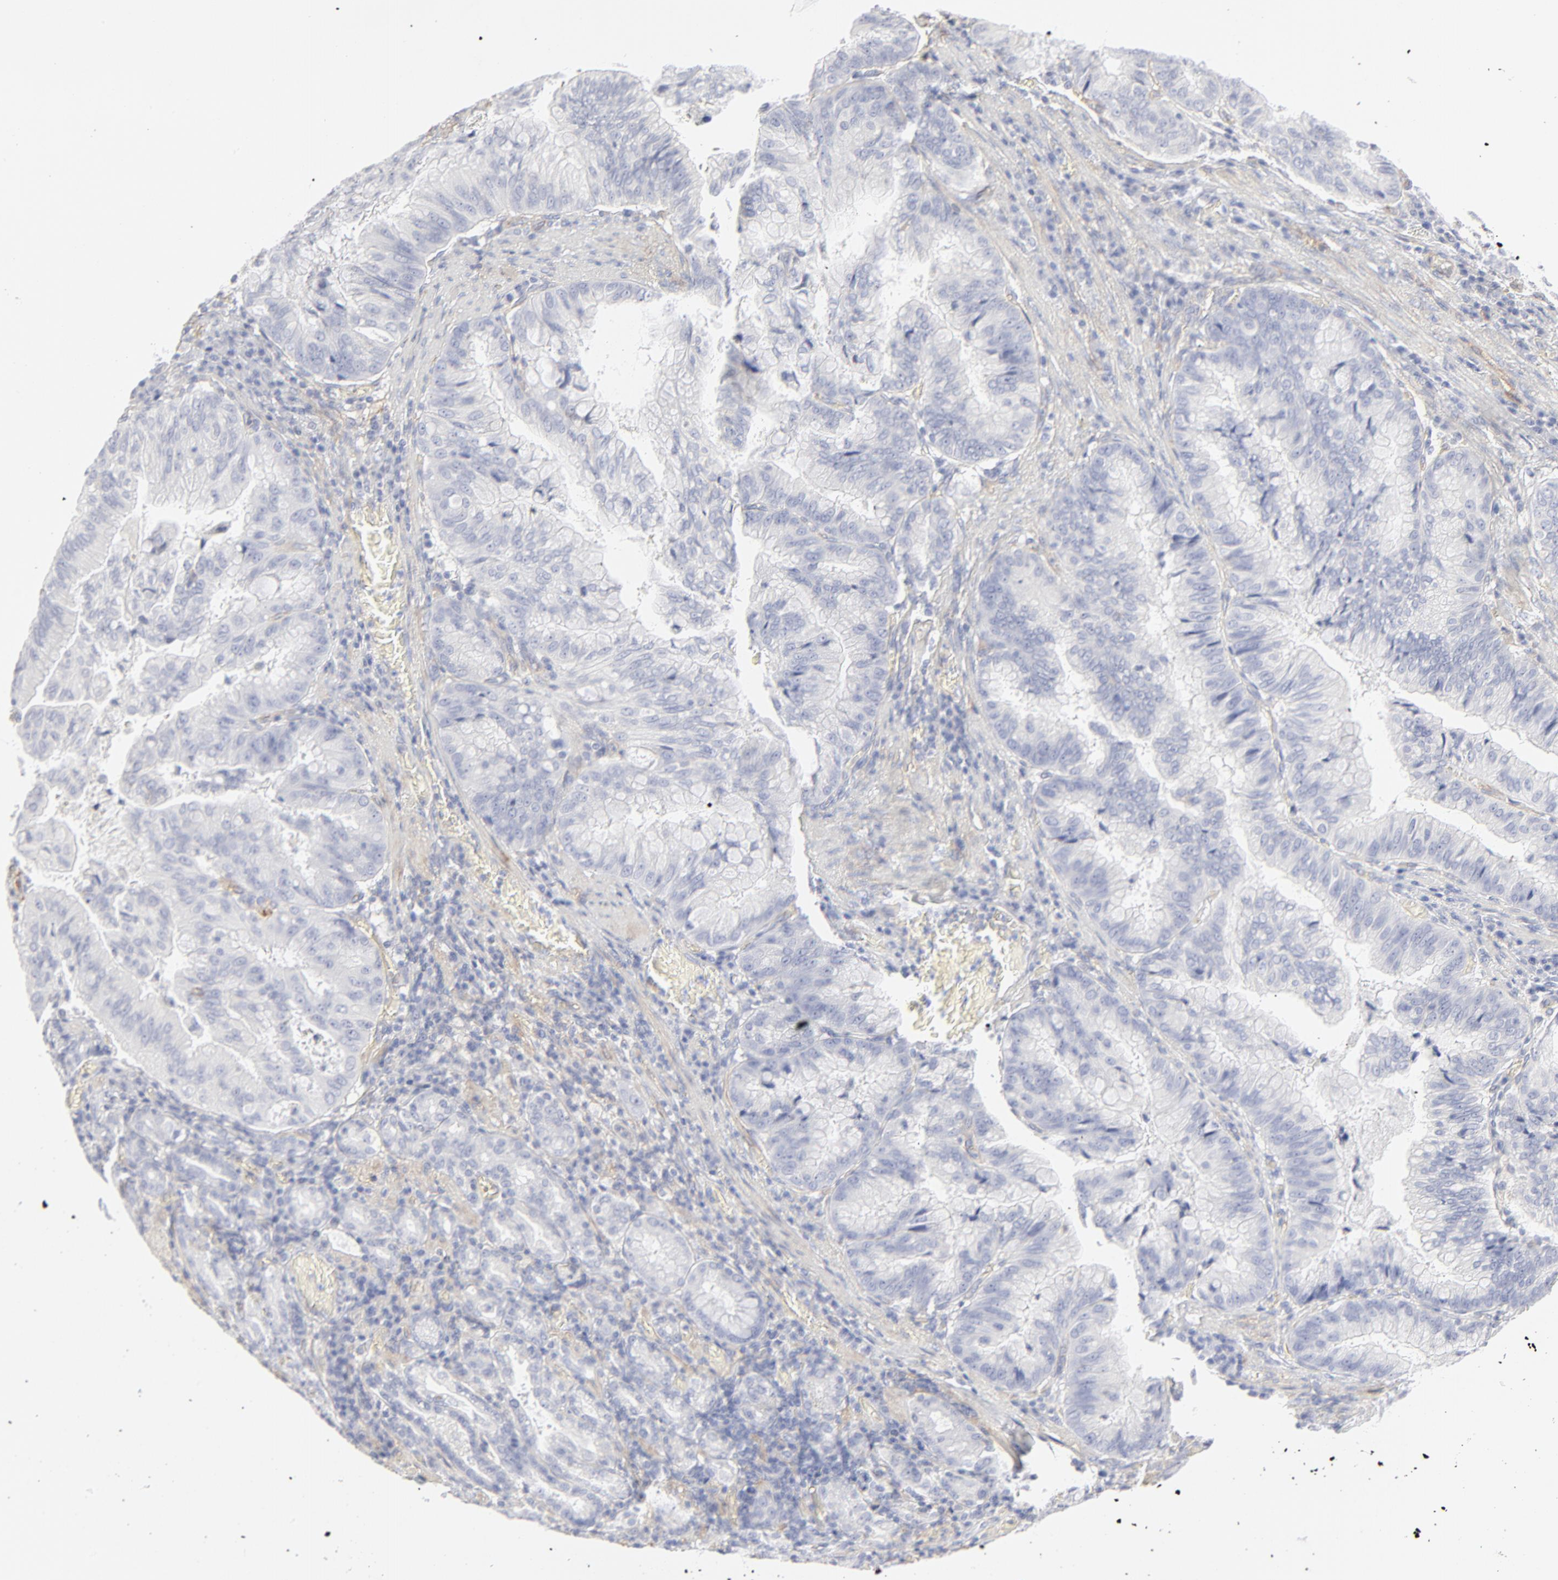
{"staining": {"intensity": "negative", "quantity": "none", "location": "none"}, "tissue": "stomach cancer", "cell_type": "Tumor cells", "image_type": "cancer", "snomed": [{"axis": "morphology", "description": "Adenocarcinoma, NOS"}, {"axis": "topography", "description": "Stomach, upper"}], "caption": "Tumor cells are negative for brown protein staining in adenocarcinoma (stomach).", "gene": "ITGA5", "patient": {"sex": "male", "age": 80}}